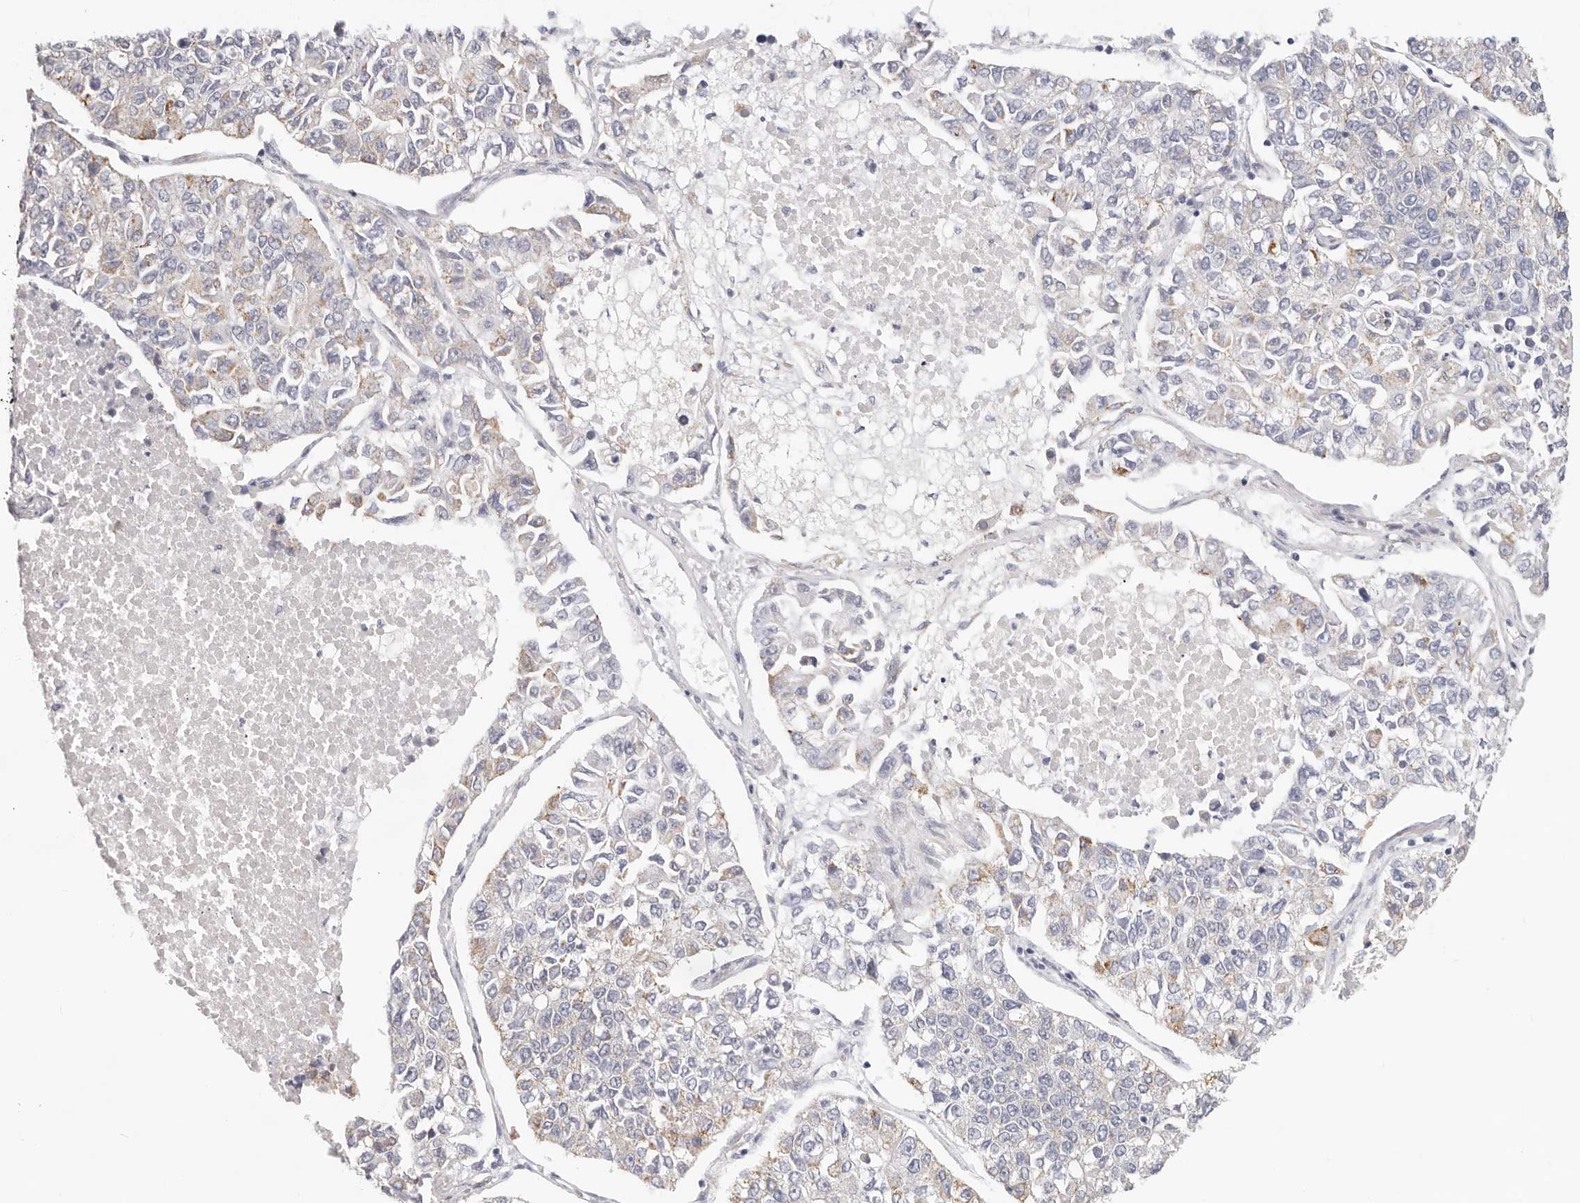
{"staining": {"intensity": "weak", "quantity": "25%-75%", "location": "cytoplasmic/membranous"}, "tissue": "lung cancer", "cell_type": "Tumor cells", "image_type": "cancer", "snomed": [{"axis": "morphology", "description": "Adenocarcinoma, NOS"}, {"axis": "topography", "description": "Lung"}], "caption": "Protein expression analysis of lung cancer (adenocarcinoma) demonstrates weak cytoplasmic/membranous expression in approximately 25%-75% of tumor cells.", "gene": "AFDN", "patient": {"sex": "male", "age": 49}}